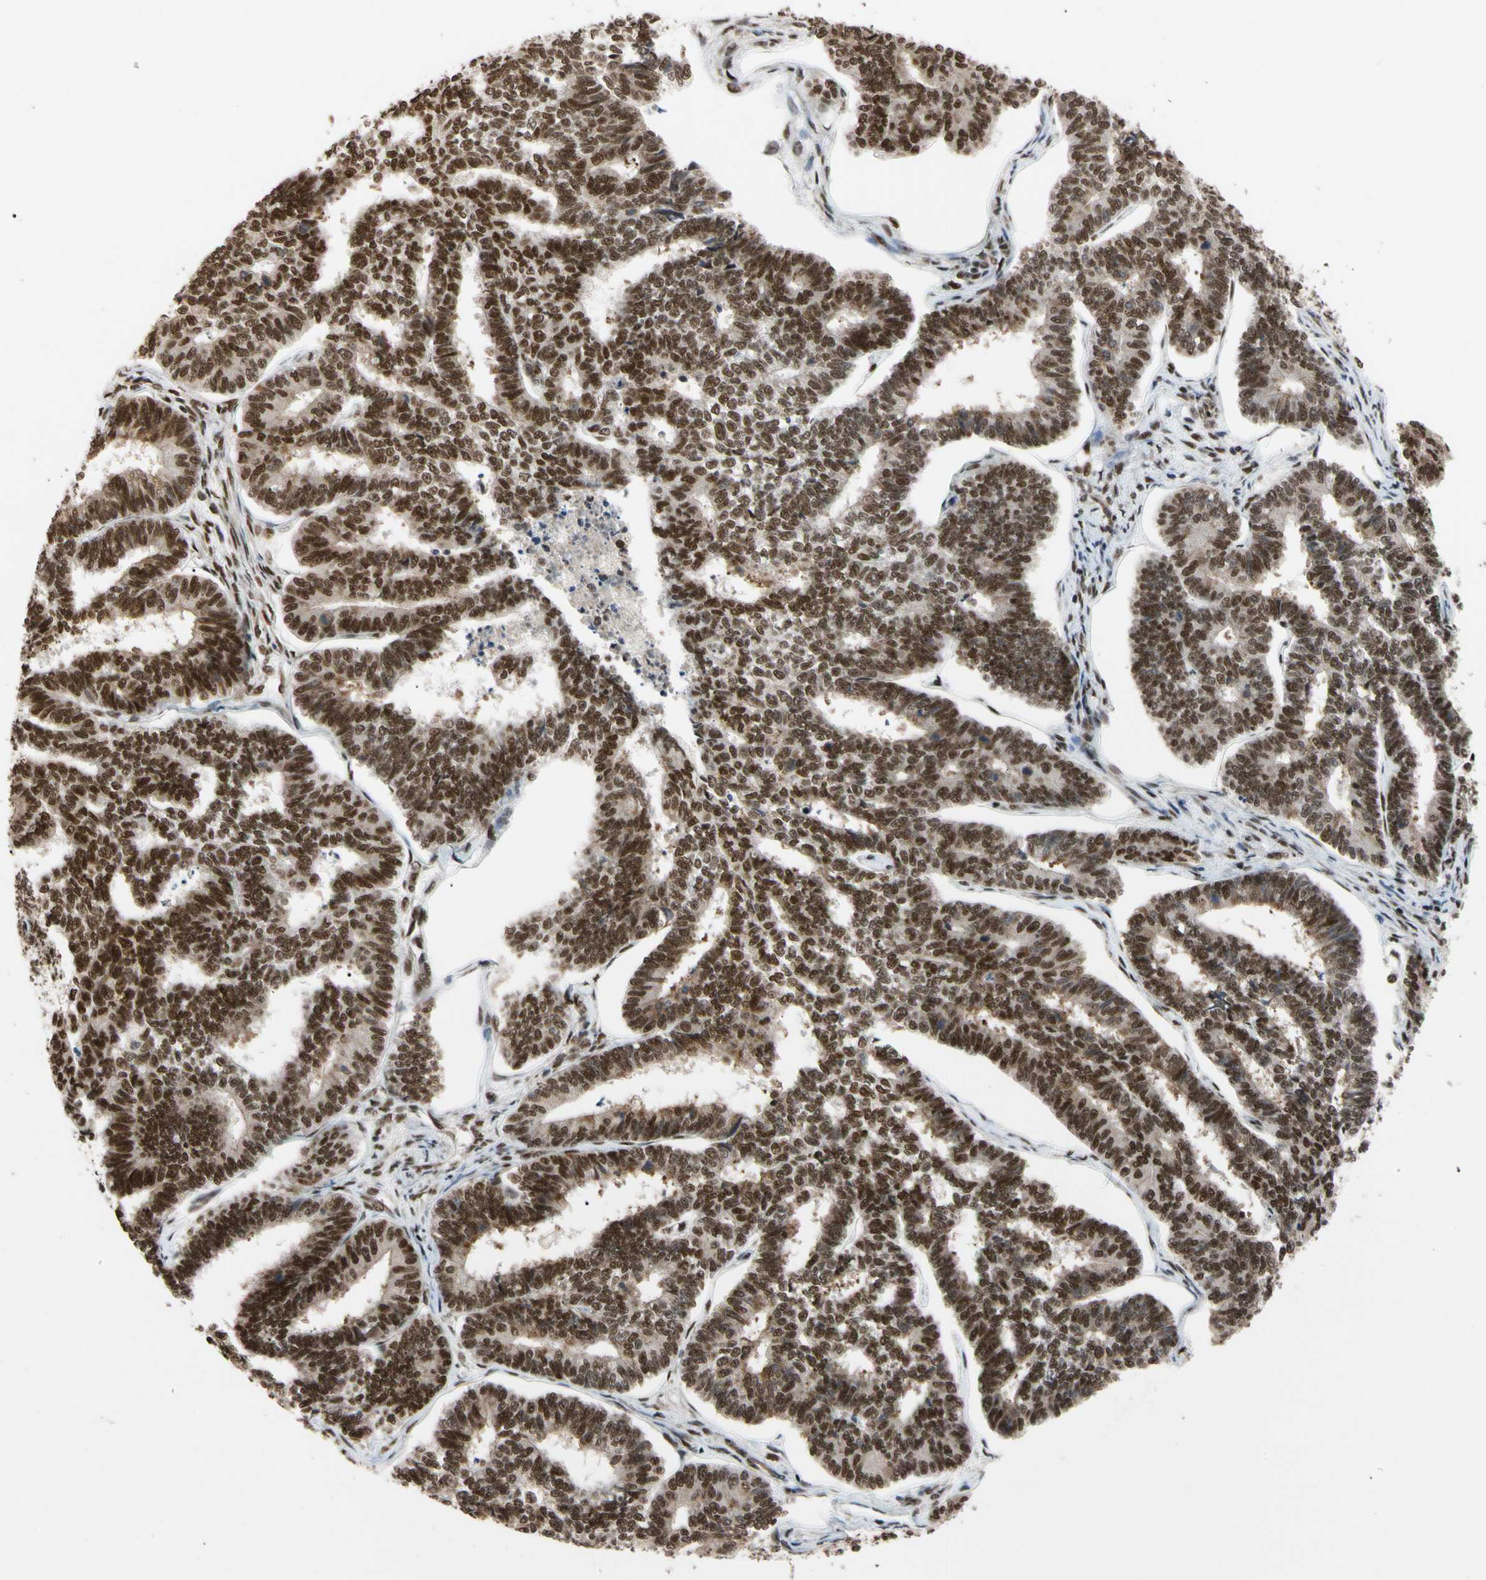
{"staining": {"intensity": "strong", "quantity": ">75%", "location": "cytoplasmic/membranous,nuclear"}, "tissue": "endometrial cancer", "cell_type": "Tumor cells", "image_type": "cancer", "snomed": [{"axis": "morphology", "description": "Adenocarcinoma, NOS"}, {"axis": "topography", "description": "Endometrium"}], "caption": "About >75% of tumor cells in human endometrial cancer (adenocarcinoma) display strong cytoplasmic/membranous and nuclear protein positivity as visualized by brown immunohistochemical staining.", "gene": "FAM98B", "patient": {"sex": "female", "age": 70}}